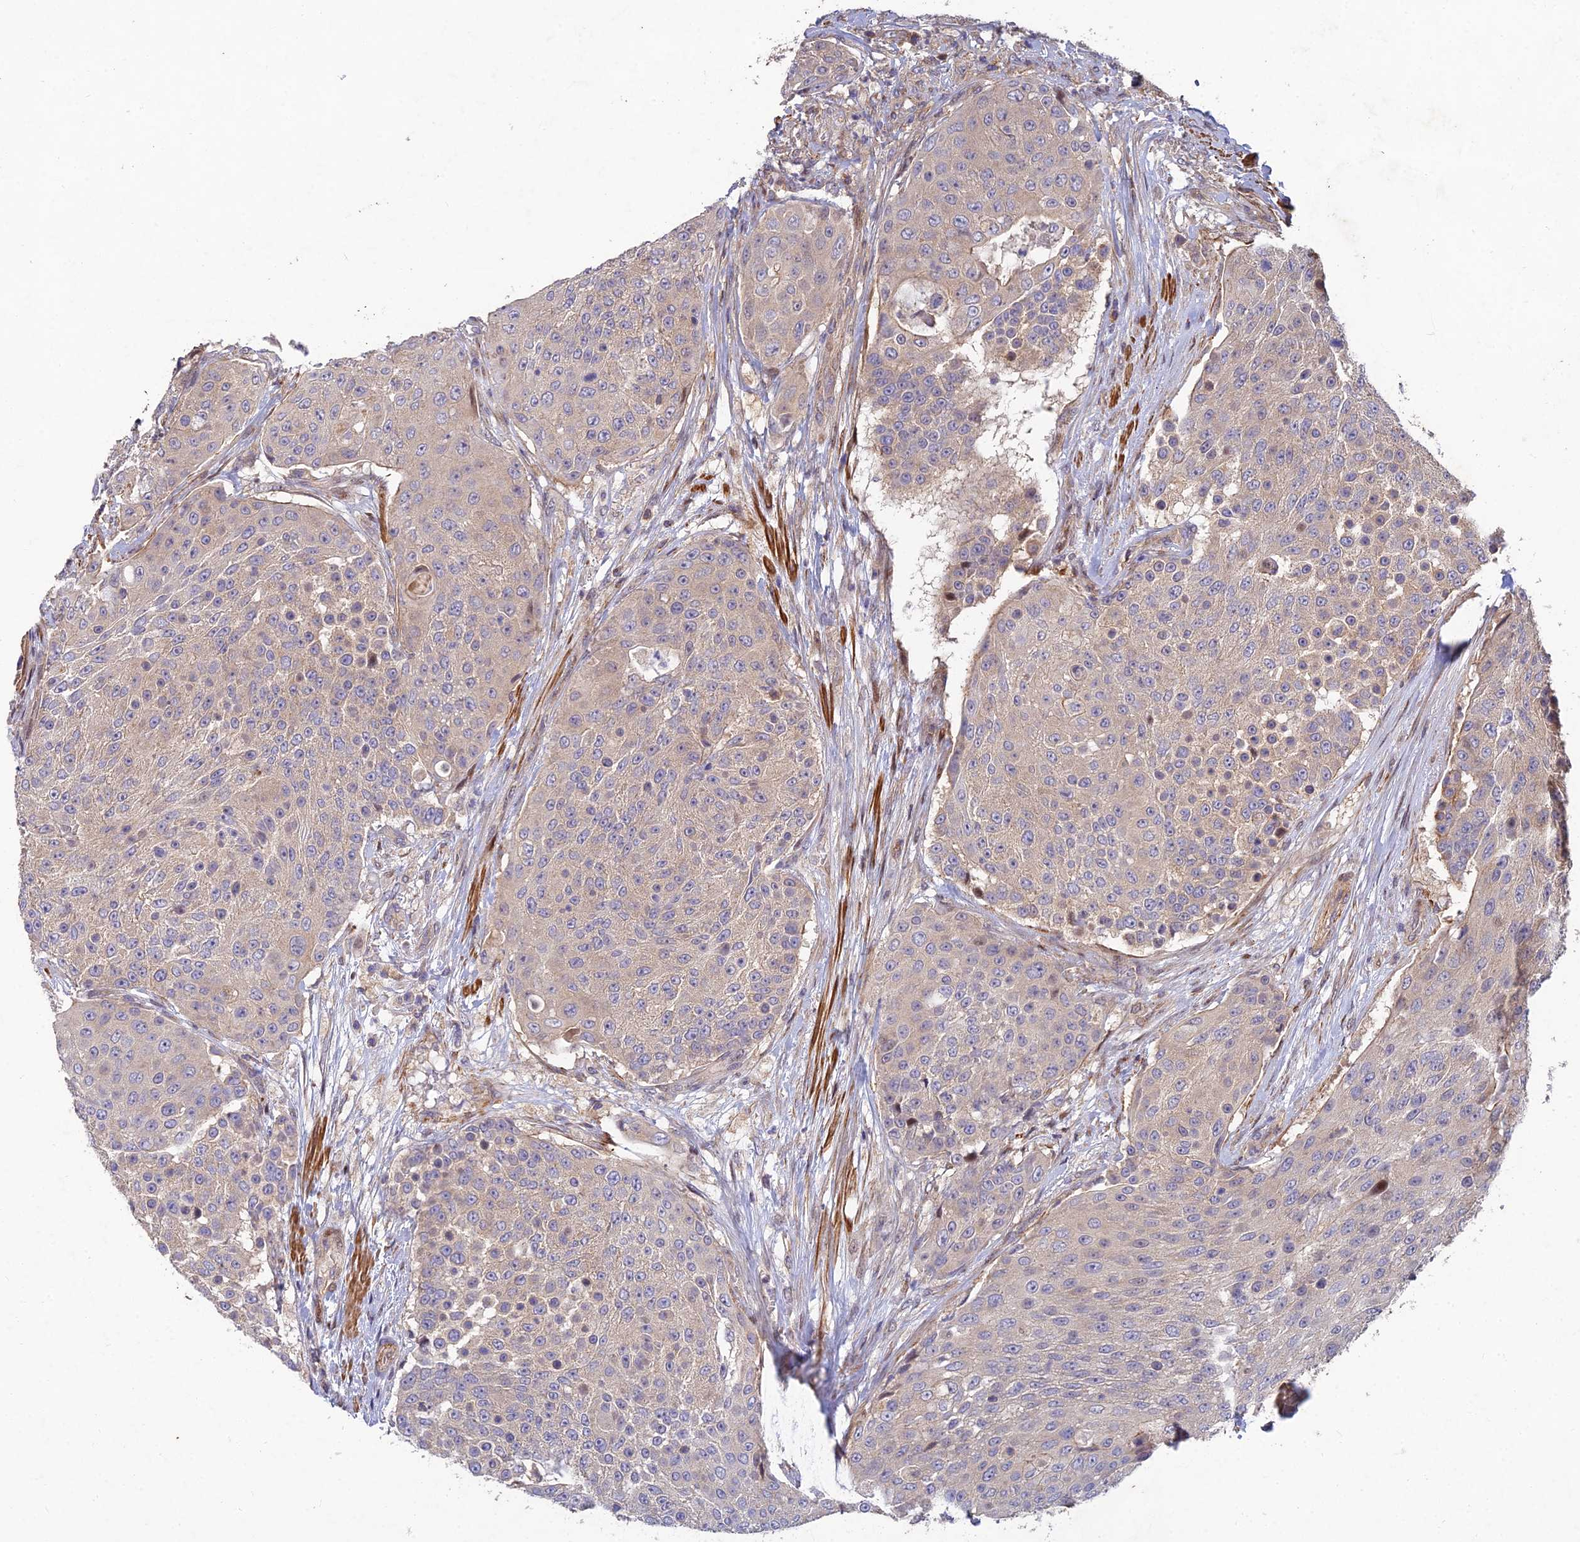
{"staining": {"intensity": "negative", "quantity": "none", "location": "none"}, "tissue": "urothelial cancer", "cell_type": "Tumor cells", "image_type": "cancer", "snomed": [{"axis": "morphology", "description": "Urothelial carcinoma, High grade"}, {"axis": "topography", "description": "Urinary bladder"}], "caption": "Tumor cells are negative for protein expression in human urothelial cancer.", "gene": "RELCH", "patient": {"sex": "female", "age": 63}}